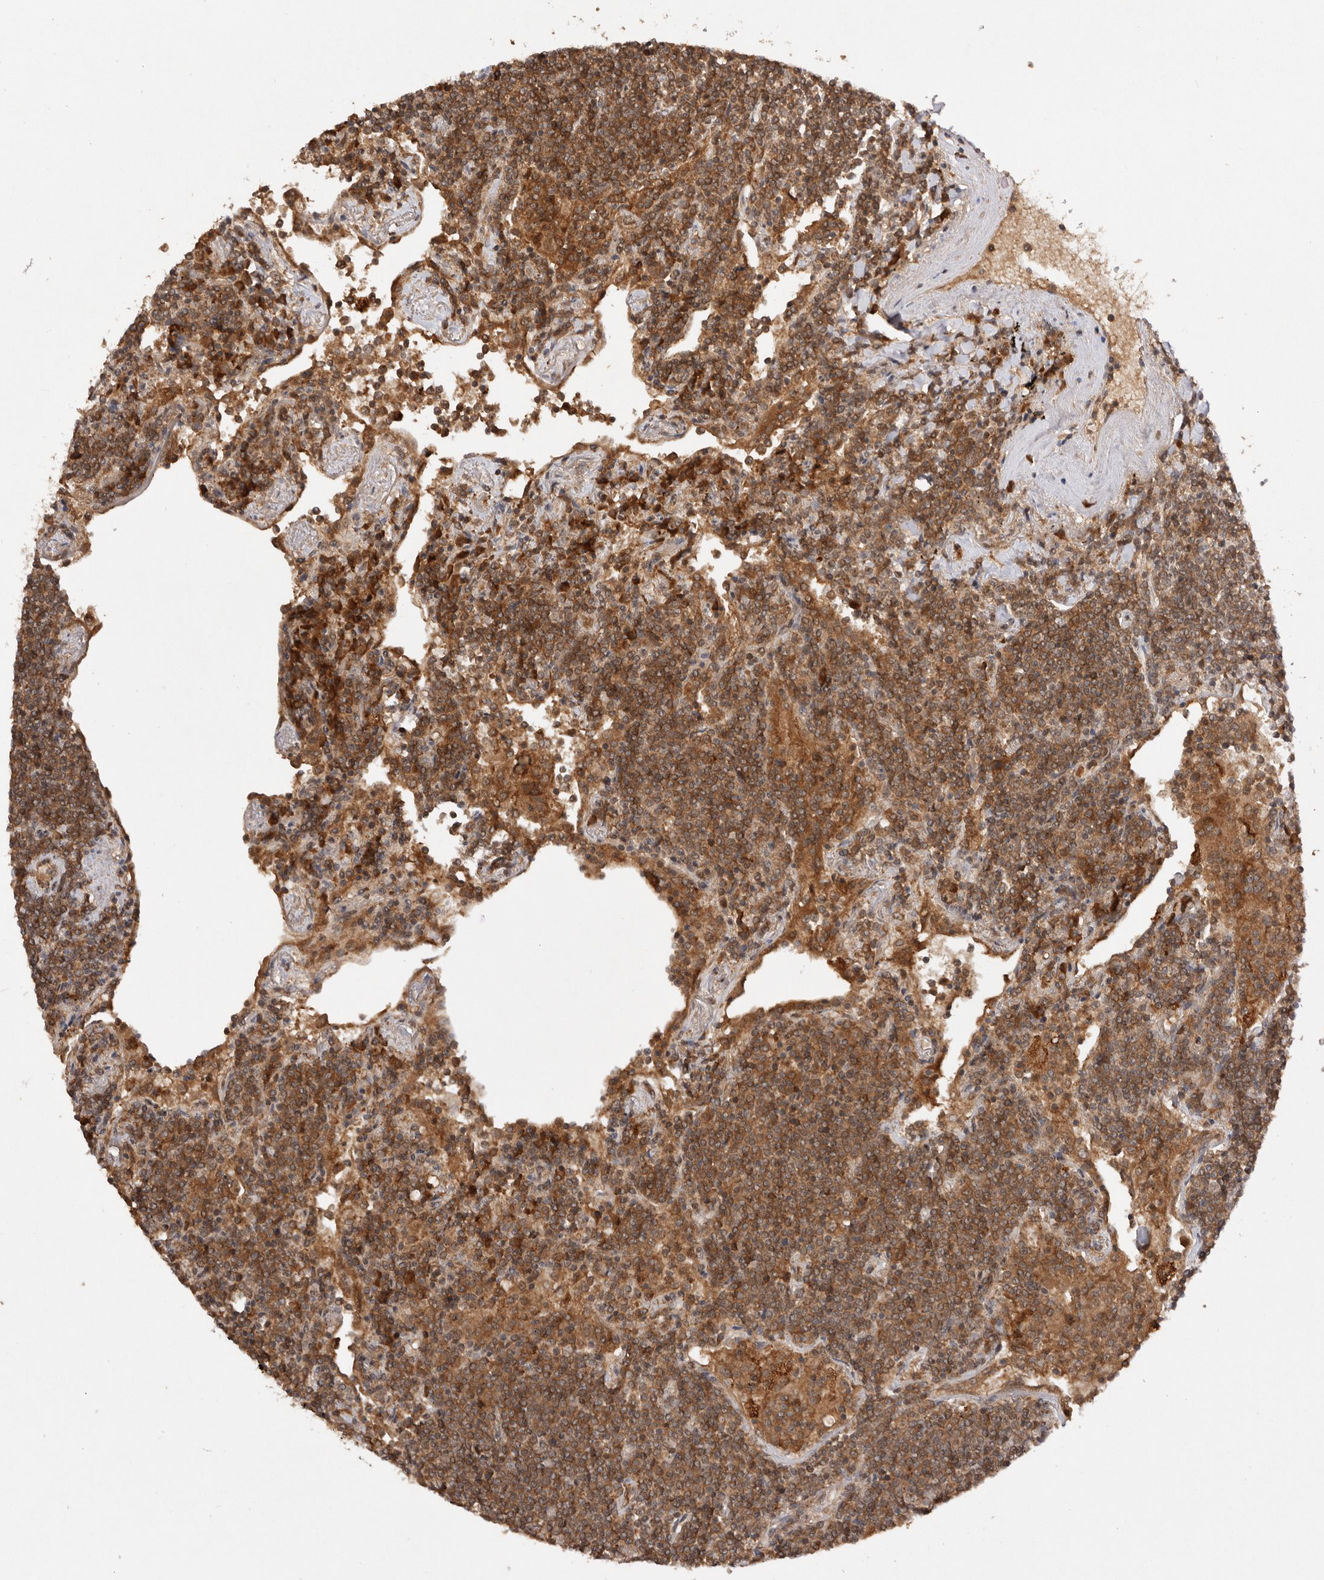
{"staining": {"intensity": "moderate", "quantity": ">75%", "location": "cytoplasmic/membranous"}, "tissue": "lymphoma", "cell_type": "Tumor cells", "image_type": "cancer", "snomed": [{"axis": "morphology", "description": "Malignant lymphoma, non-Hodgkin's type, Low grade"}, {"axis": "topography", "description": "Lung"}], "caption": "Human lymphoma stained with a protein marker displays moderate staining in tumor cells.", "gene": "TARS2", "patient": {"sex": "female", "age": 71}}